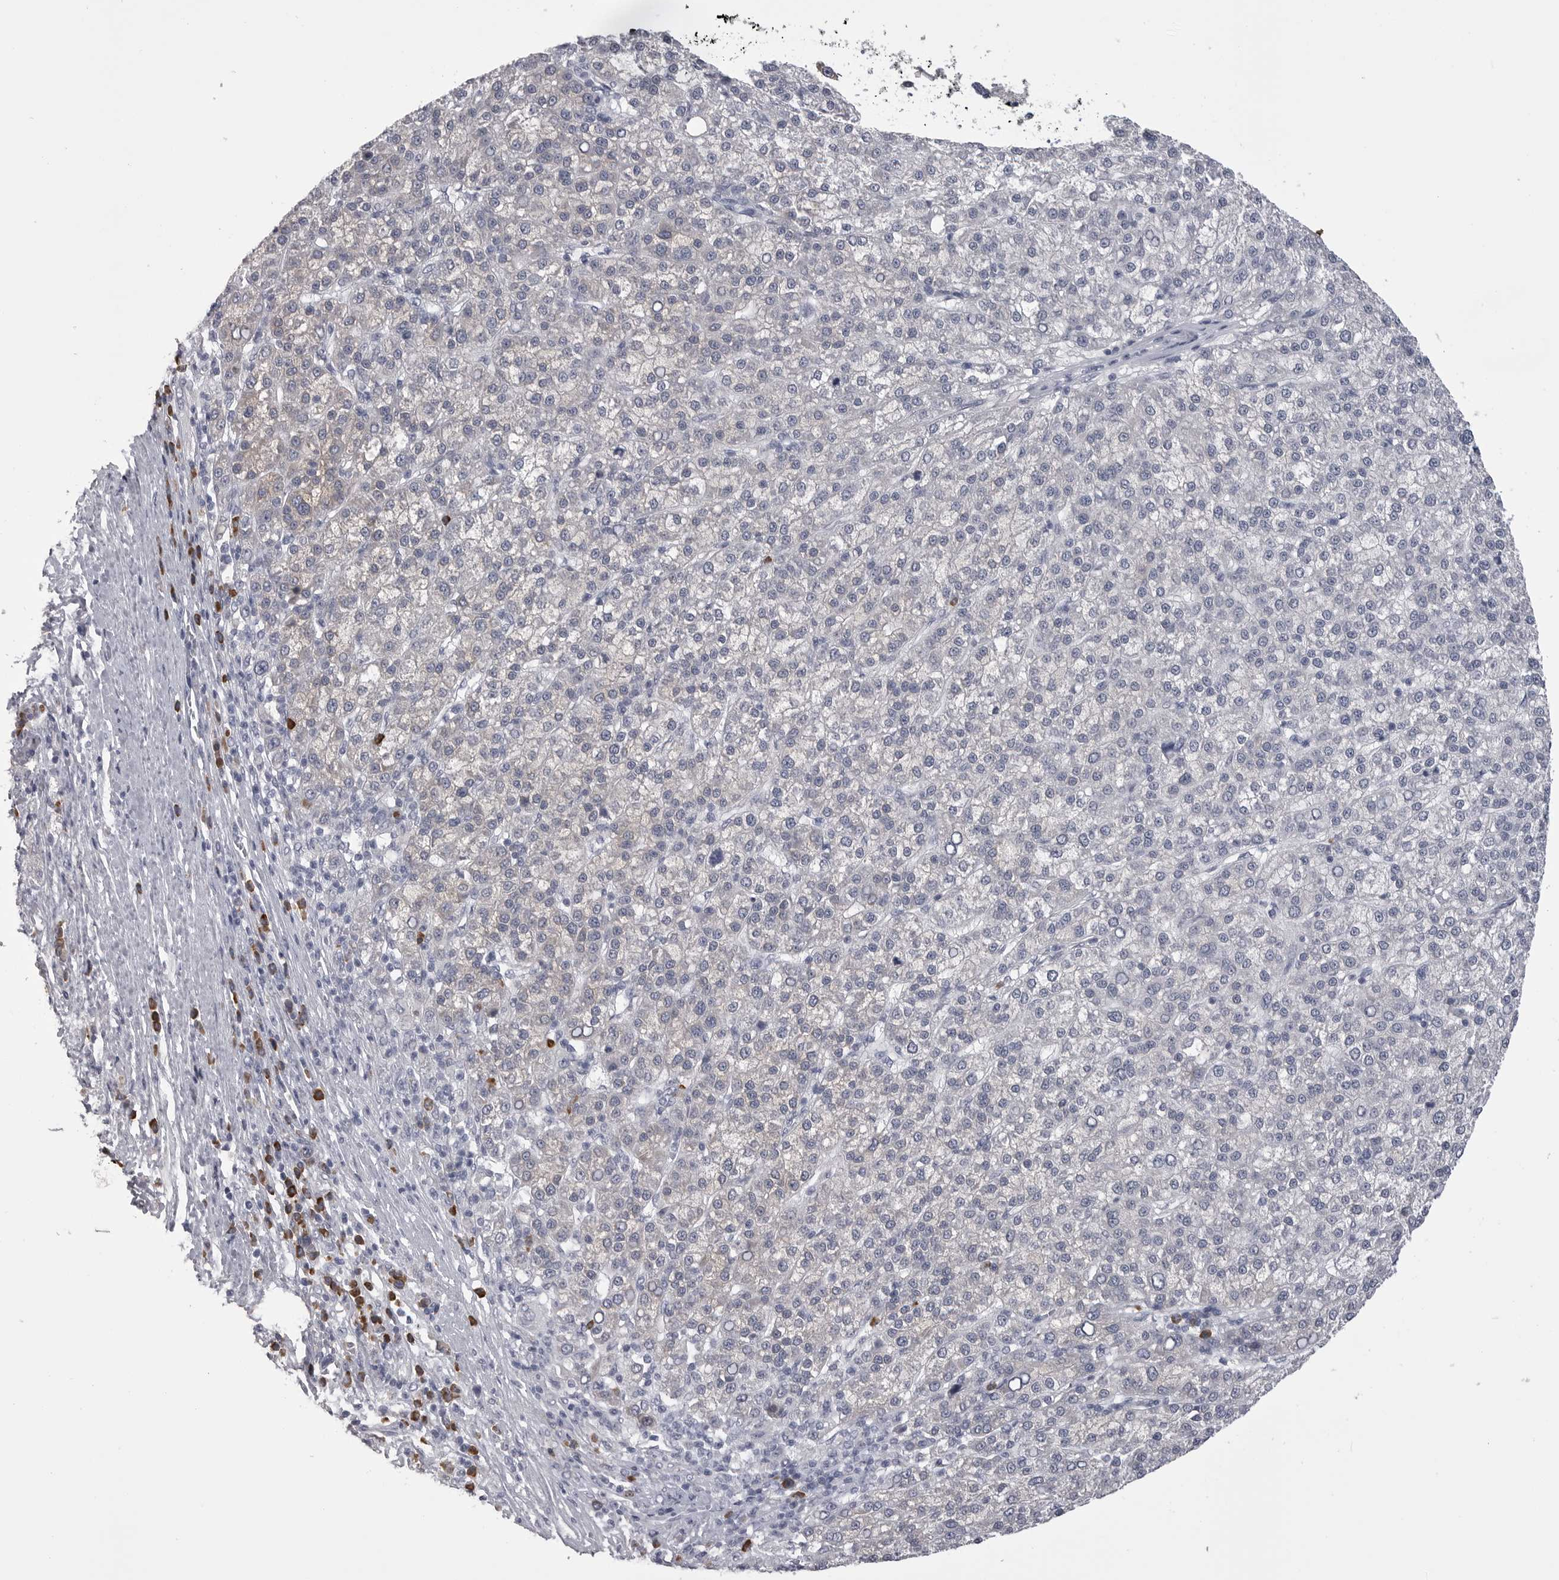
{"staining": {"intensity": "negative", "quantity": "none", "location": "none"}, "tissue": "liver cancer", "cell_type": "Tumor cells", "image_type": "cancer", "snomed": [{"axis": "morphology", "description": "Carcinoma, Hepatocellular, NOS"}, {"axis": "topography", "description": "Liver"}], "caption": "The image exhibits no staining of tumor cells in hepatocellular carcinoma (liver).", "gene": "FKBP2", "patient": {"sex": "female", "age": 58}}